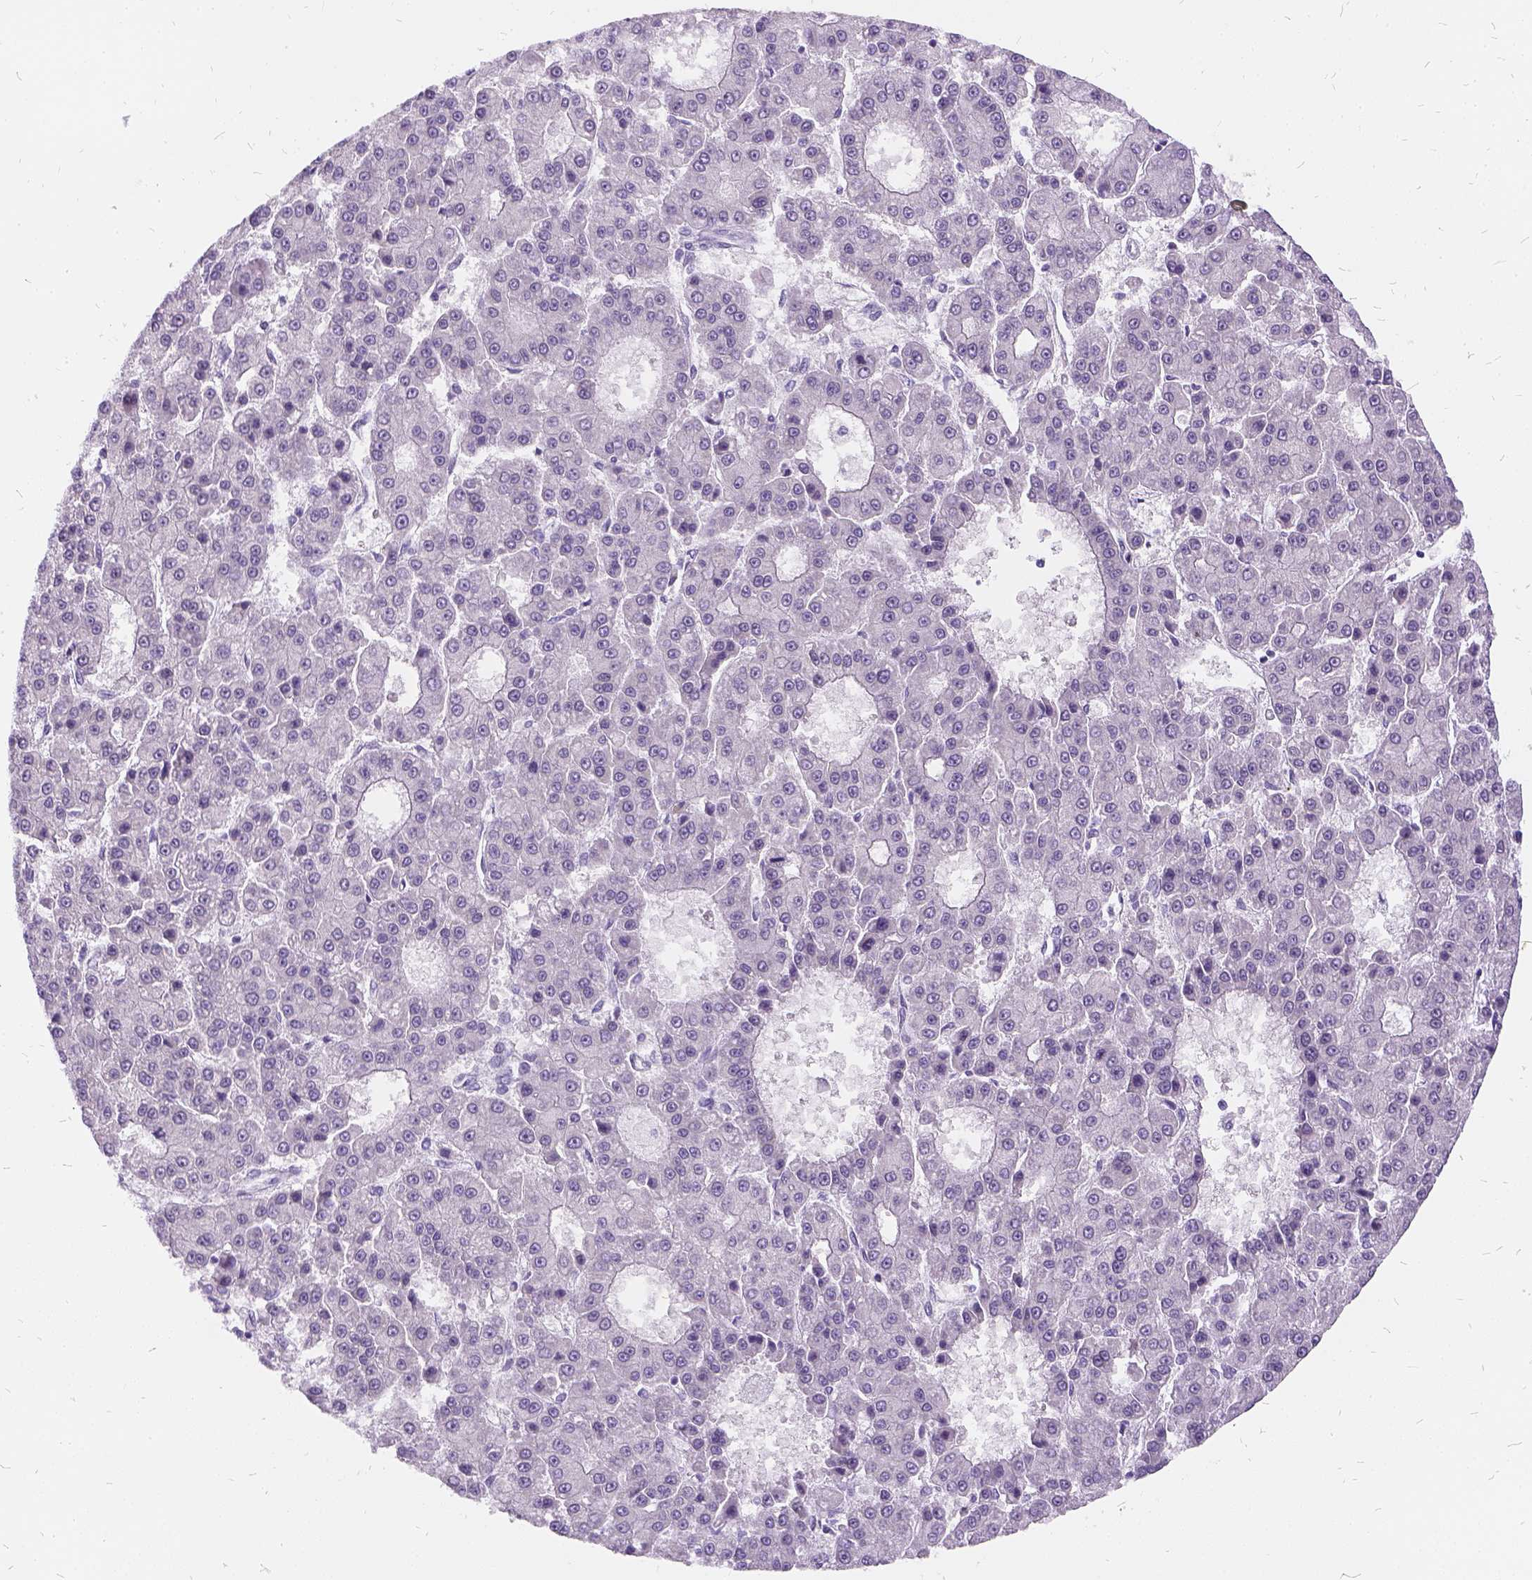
{"staining": {"intensity": "negative", "quantity": "none", "location": "none"}, "tissue": "liver cancer", "cell_type": "Tumor cells", "image_type": "cancer", "snomed": [{"axis": "morphology", "description": "Carcinoma, Hepatocellular, NOS"}, {"axis": "topography", "description": "Liver"}], "caption": "Liver cancer was stained to show a protein in brown. There is no significant staining in tumor cells.", "gene": "FDX1", "patient": {"sex": "male", "age": 70}}